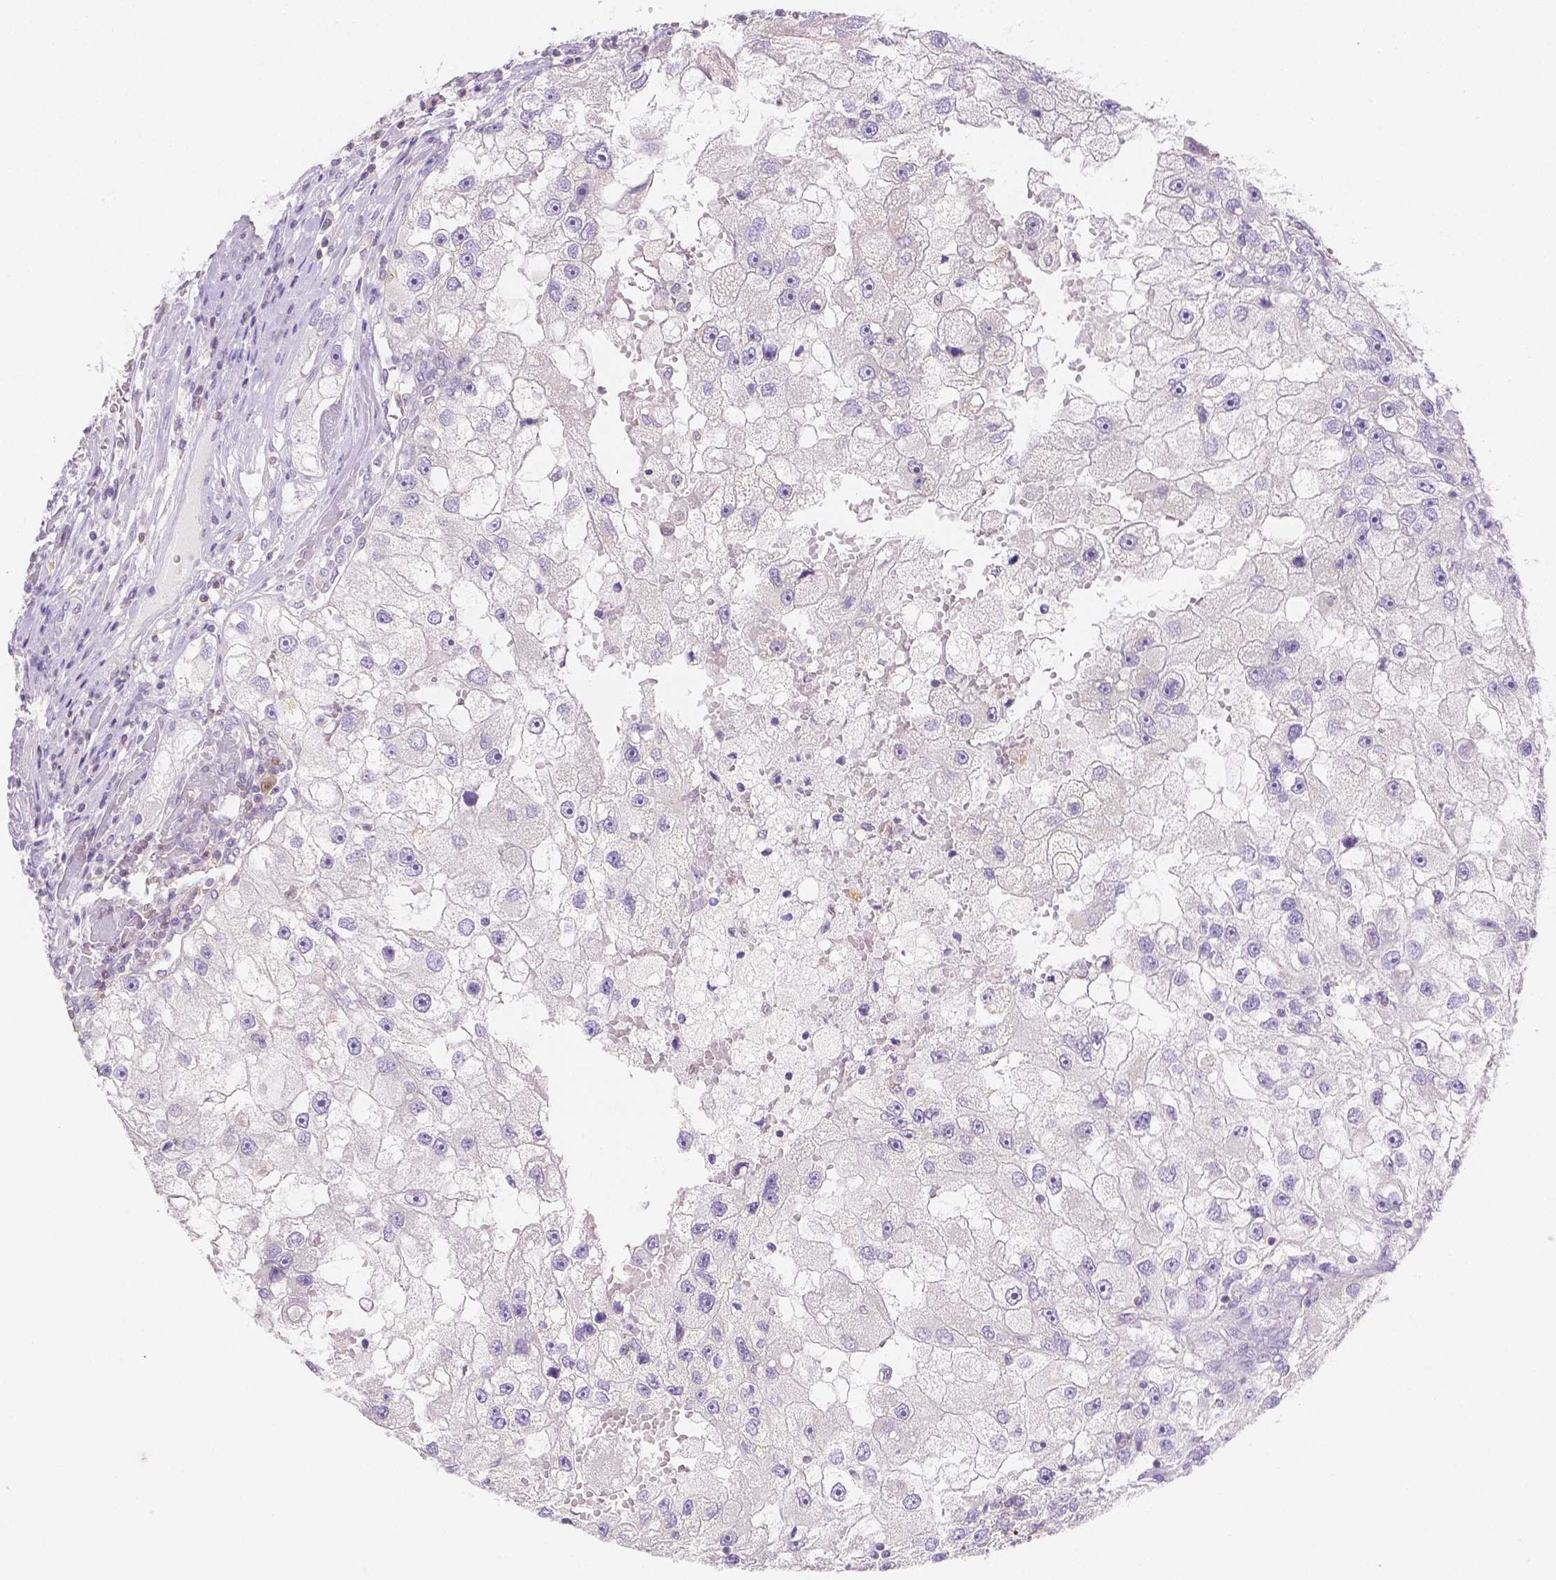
{"staining": {"intensity": "negative", "quantity": "none", "location": "none"}, "tissue": "renal cancer", "cell_type": "Tumor cells", "image_type": "cancer", "snomed": [{"axis": "morphology", "description": "Adenocarcinoma, NOS"}, {"axis": "topography", "description": "Kidney"}], "caption": "Tumor cells are negative for brown protein staining in renal cancer.", "gene": "SGTB", "patient": {"sex": "male", "age": 63}}